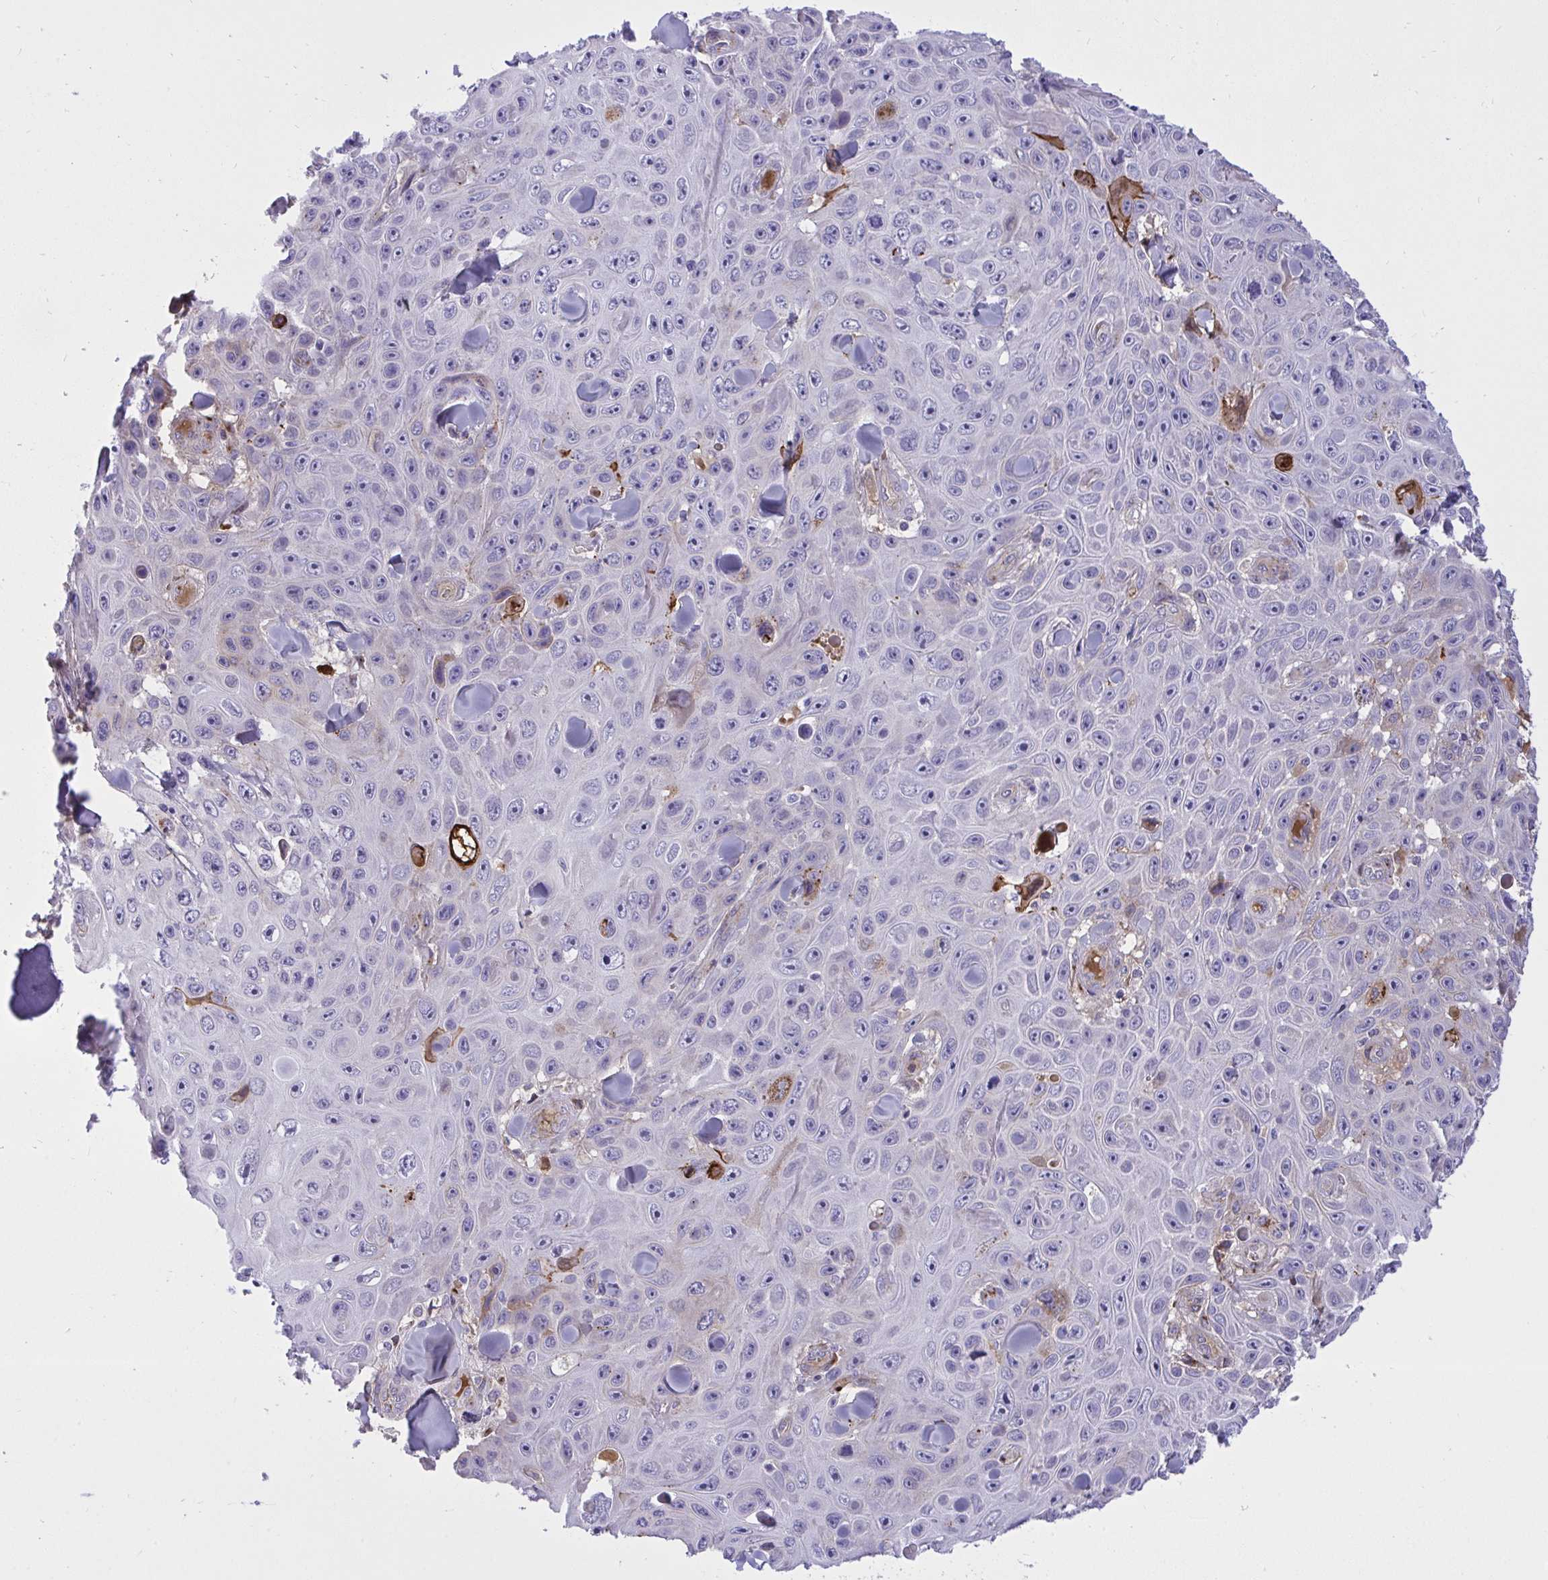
{"staining": {"intensity": "moderate", "quantity": "<25%", "location": "cytoplasmic/membranous"}, "tissue": "skin cancer", "cell_type": "Tumor cells", "image_type": "cancer", "snomed": [{"axis": "morphology", "description": "Squamous cell carcinoma, NOS"}, {"axis": "topography", "description": "Skin"}], "caption": "Protein staining of squamous cell carcinoma (skin) tissue shows moderate cytoplasmic/membranous staining in approximately <25% of tumor cells.", "gene": "F2", "patient": {"sex": "male", "age": 82}}